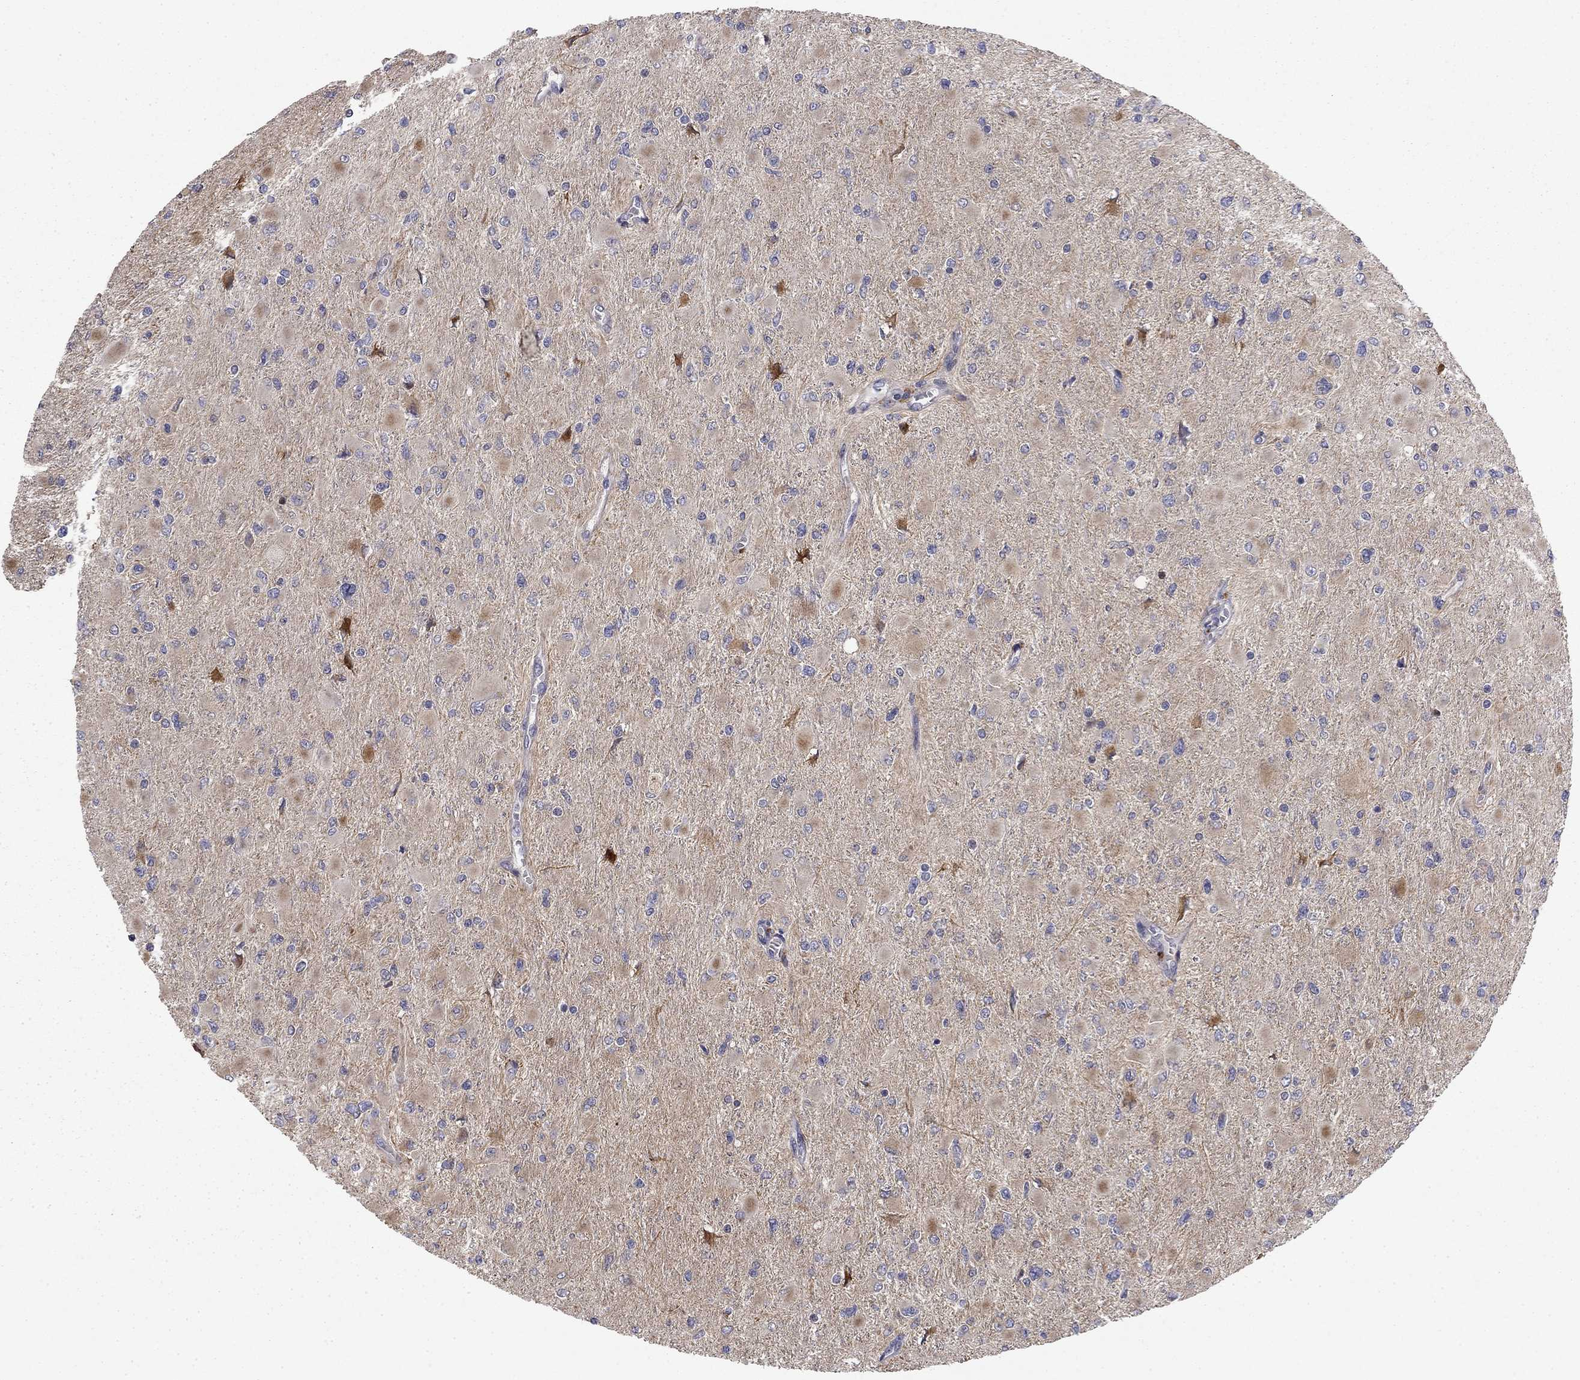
{"staining": {"intensity": "weak", "quantity": "<25%", "location": "cytoplasmic/membranous"}, "tissue": "glioma", "cell_type": "Tumor cells", "image_type": "cancer", "snomed": [{"axis": "morphology", "description": "Glioma, malignant, High grade"}, {"axis": "topography", "description": "Cerebral cortex"}], "caption": "Immunohistochemistry (IHC) of malignant glioma (high-grade) exhibits no positivity in tumor cells.", "gene": "MMAA", "patient": {"sex": "female", "age": 36}}